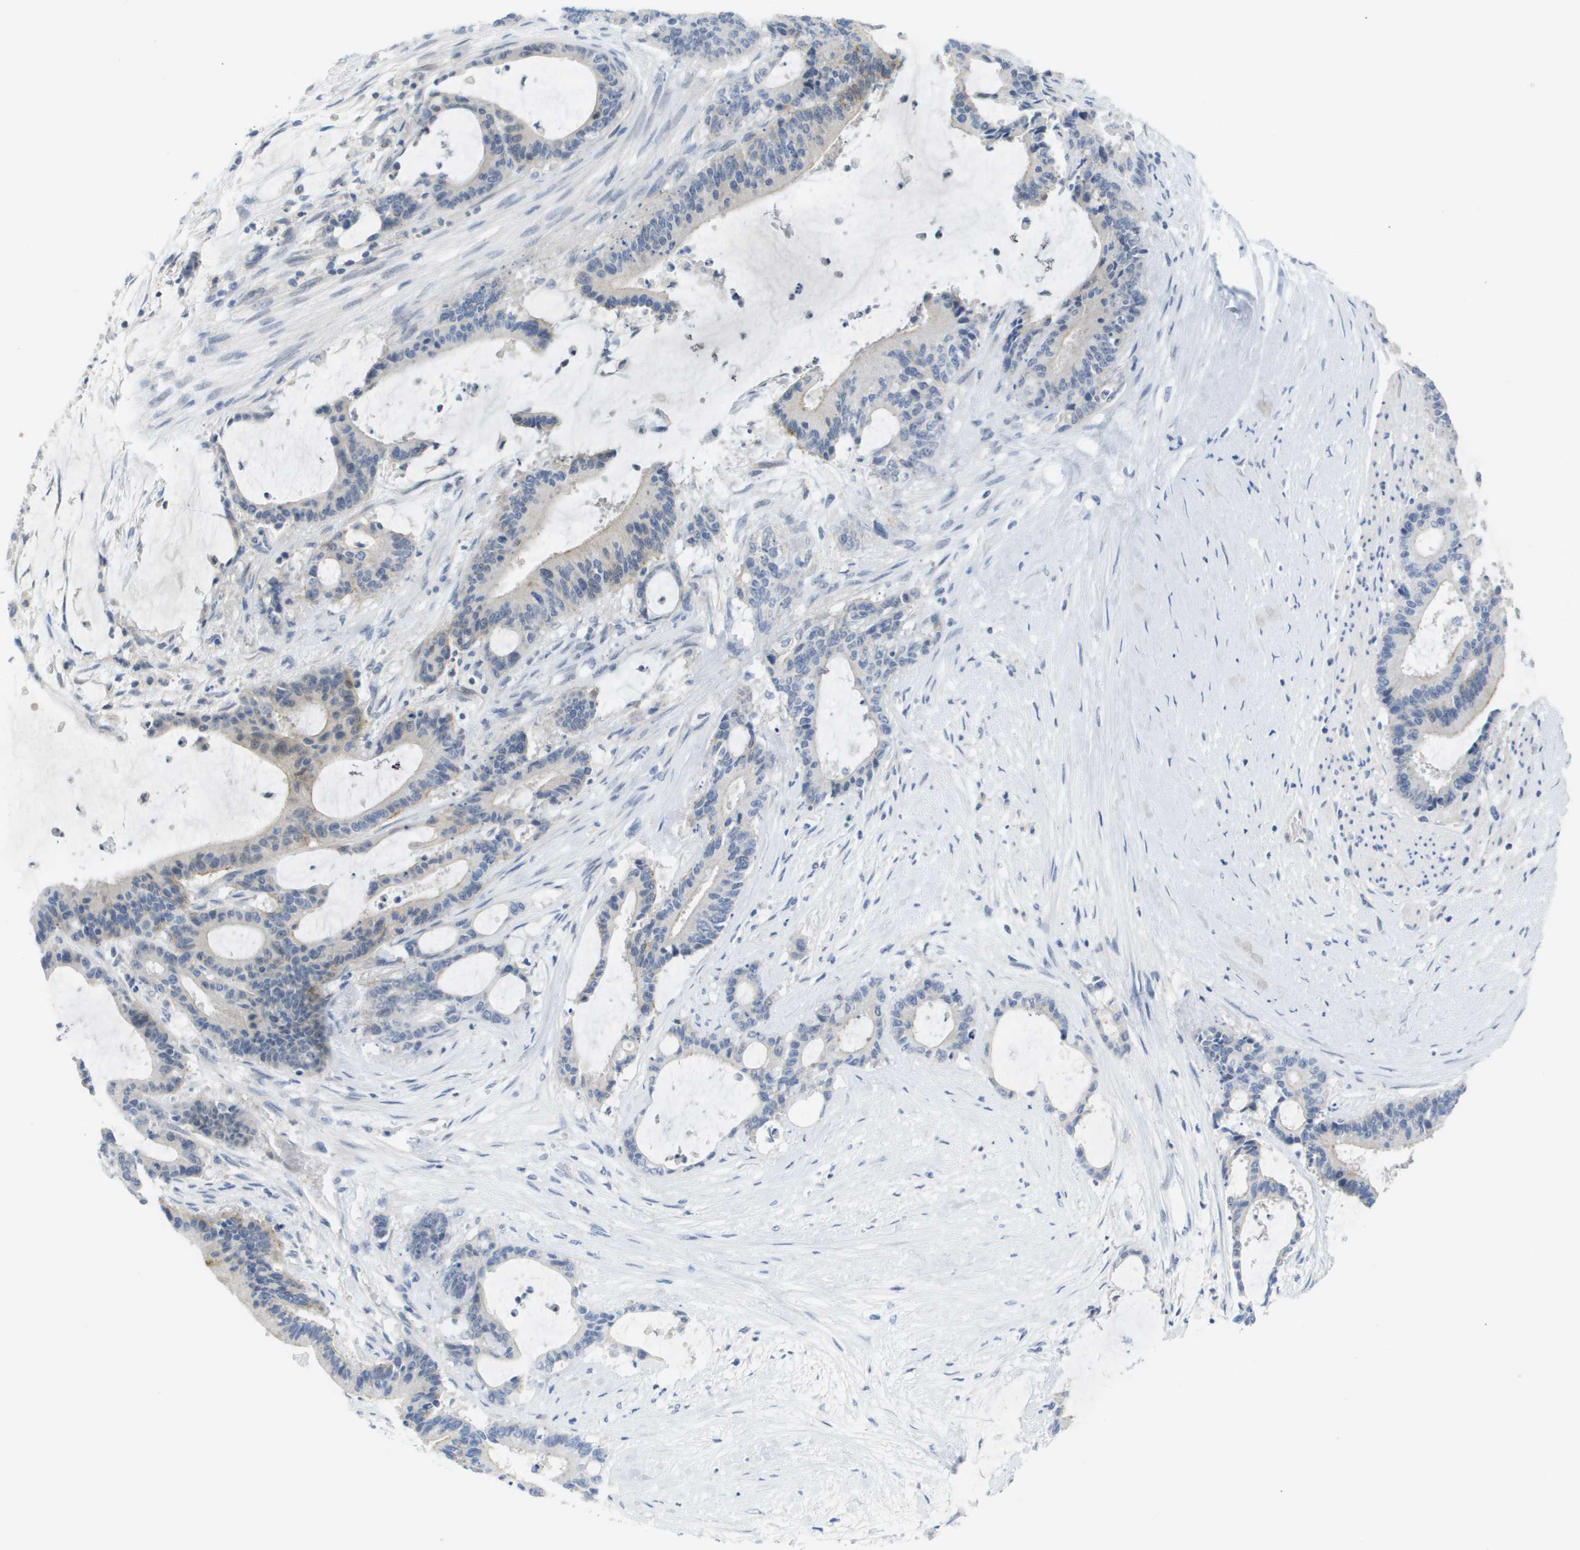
{"staining": {"intensity": "weak", "quantity": "<25%", "location": "cytoplasmic/membranous"}, "tissue": "liver cancer", "cell_type": "Tumor cells", "image_type": "cancer", "snomed": [{"axis": "morphology", "description": "Cholangiocarcinoma"}, {"axis": "topography", "description": "Liver"}], "caption": "DAB immunohistochemical staining of human liver cancer (cholangiocarcinoma) exhibits no significant positivity in tumor cells.", "gene": "PDE4A", "patient": {"sex": "female", "age": 73}}